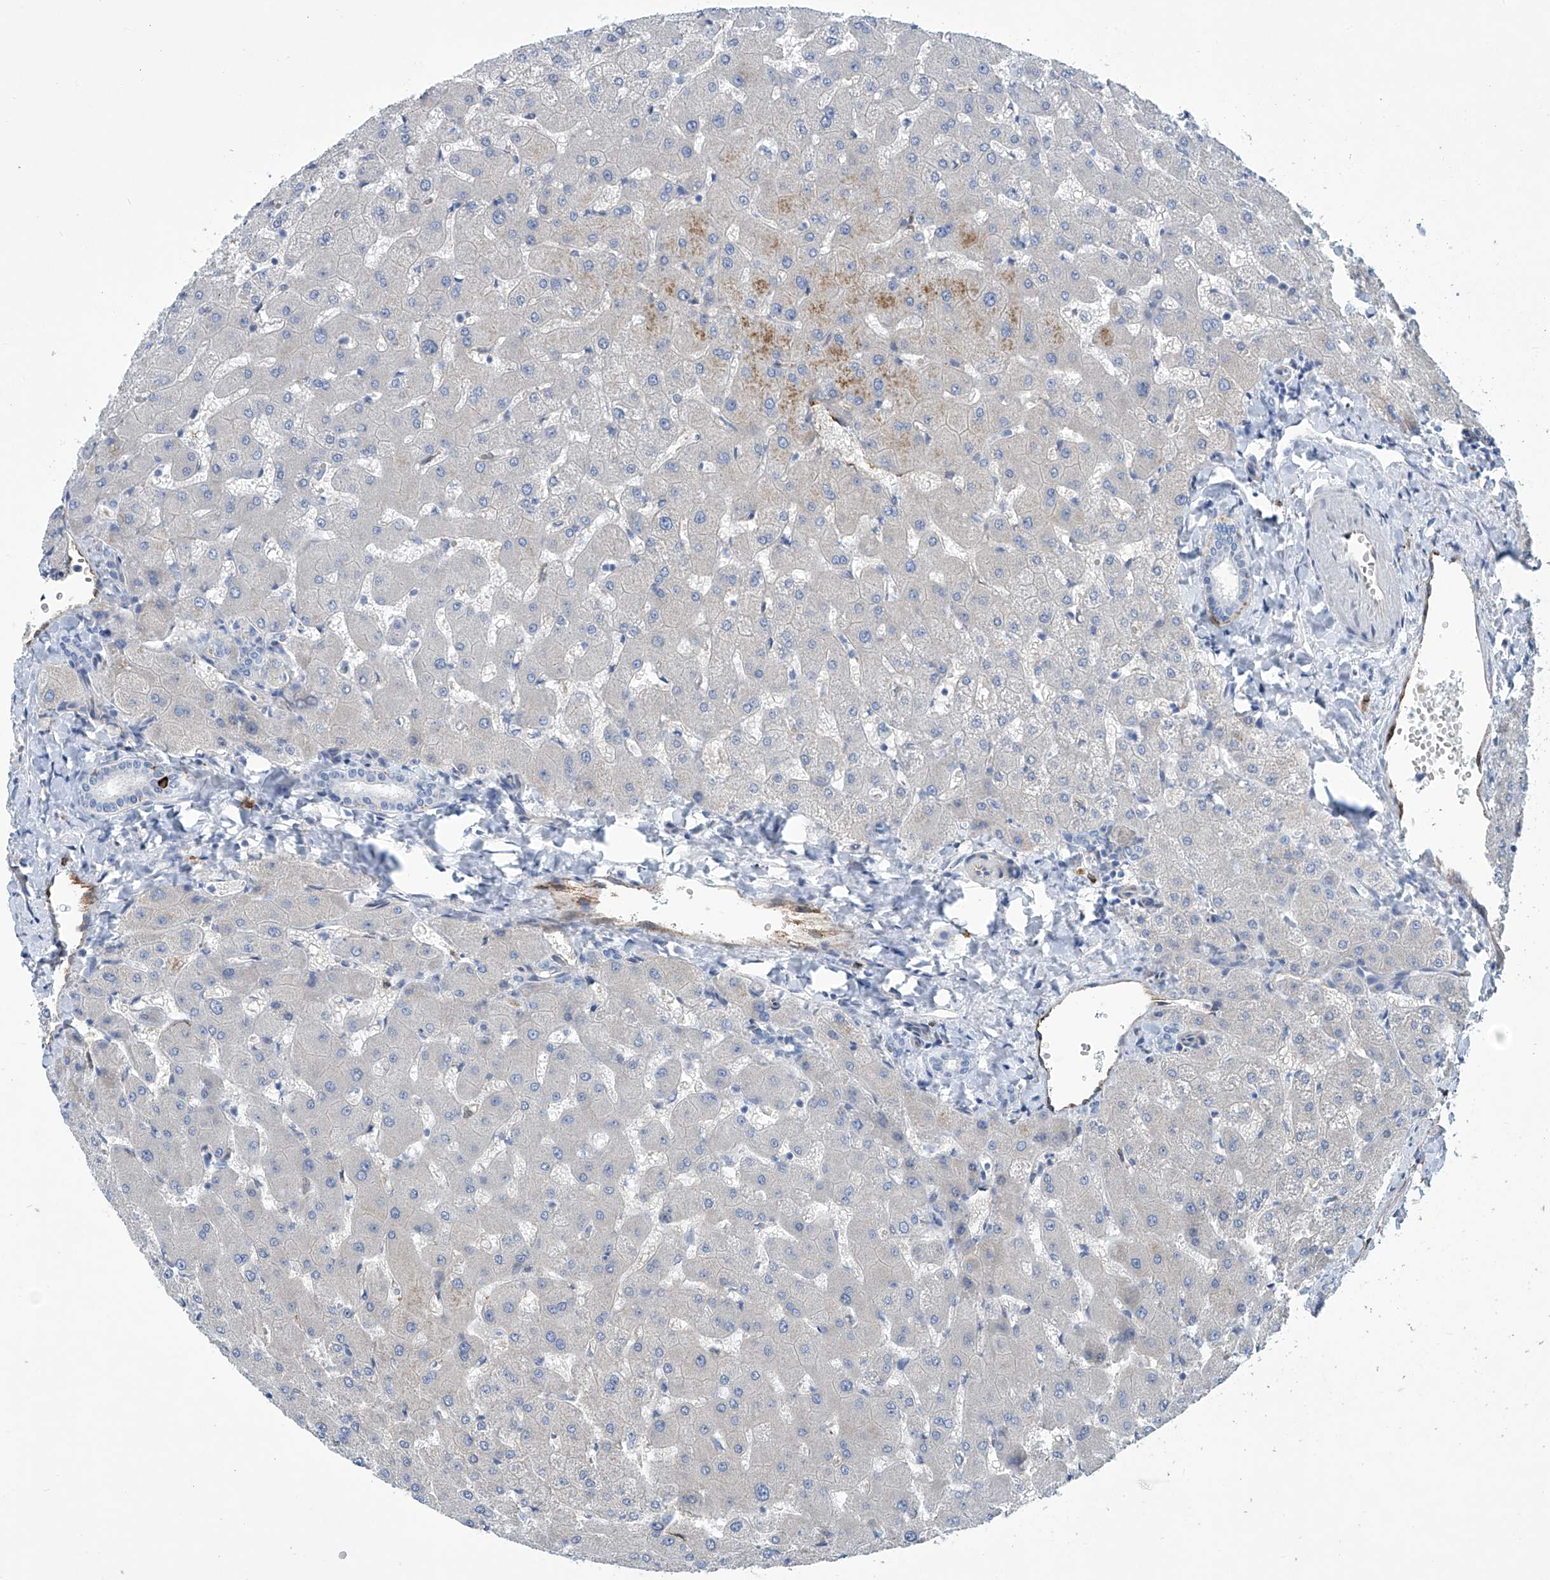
{"staining": {"intensity": "negative", "quantity": "none", "location": "none"}, "tissue": "liver", "cell_type": "Cholangiocytes", "image_type": "normal", "snomed": [{"axis": "morphology", "description": "Normal tissue, NOS"}, {"axis": "topography", "description": "Liver"}], "caption": "Unremarkable liver was stained to show a protein in brown. There is no significant expression in cholangiocytes.", "gene": "TNN", "patient": {"sex": "female", "age": 63}}